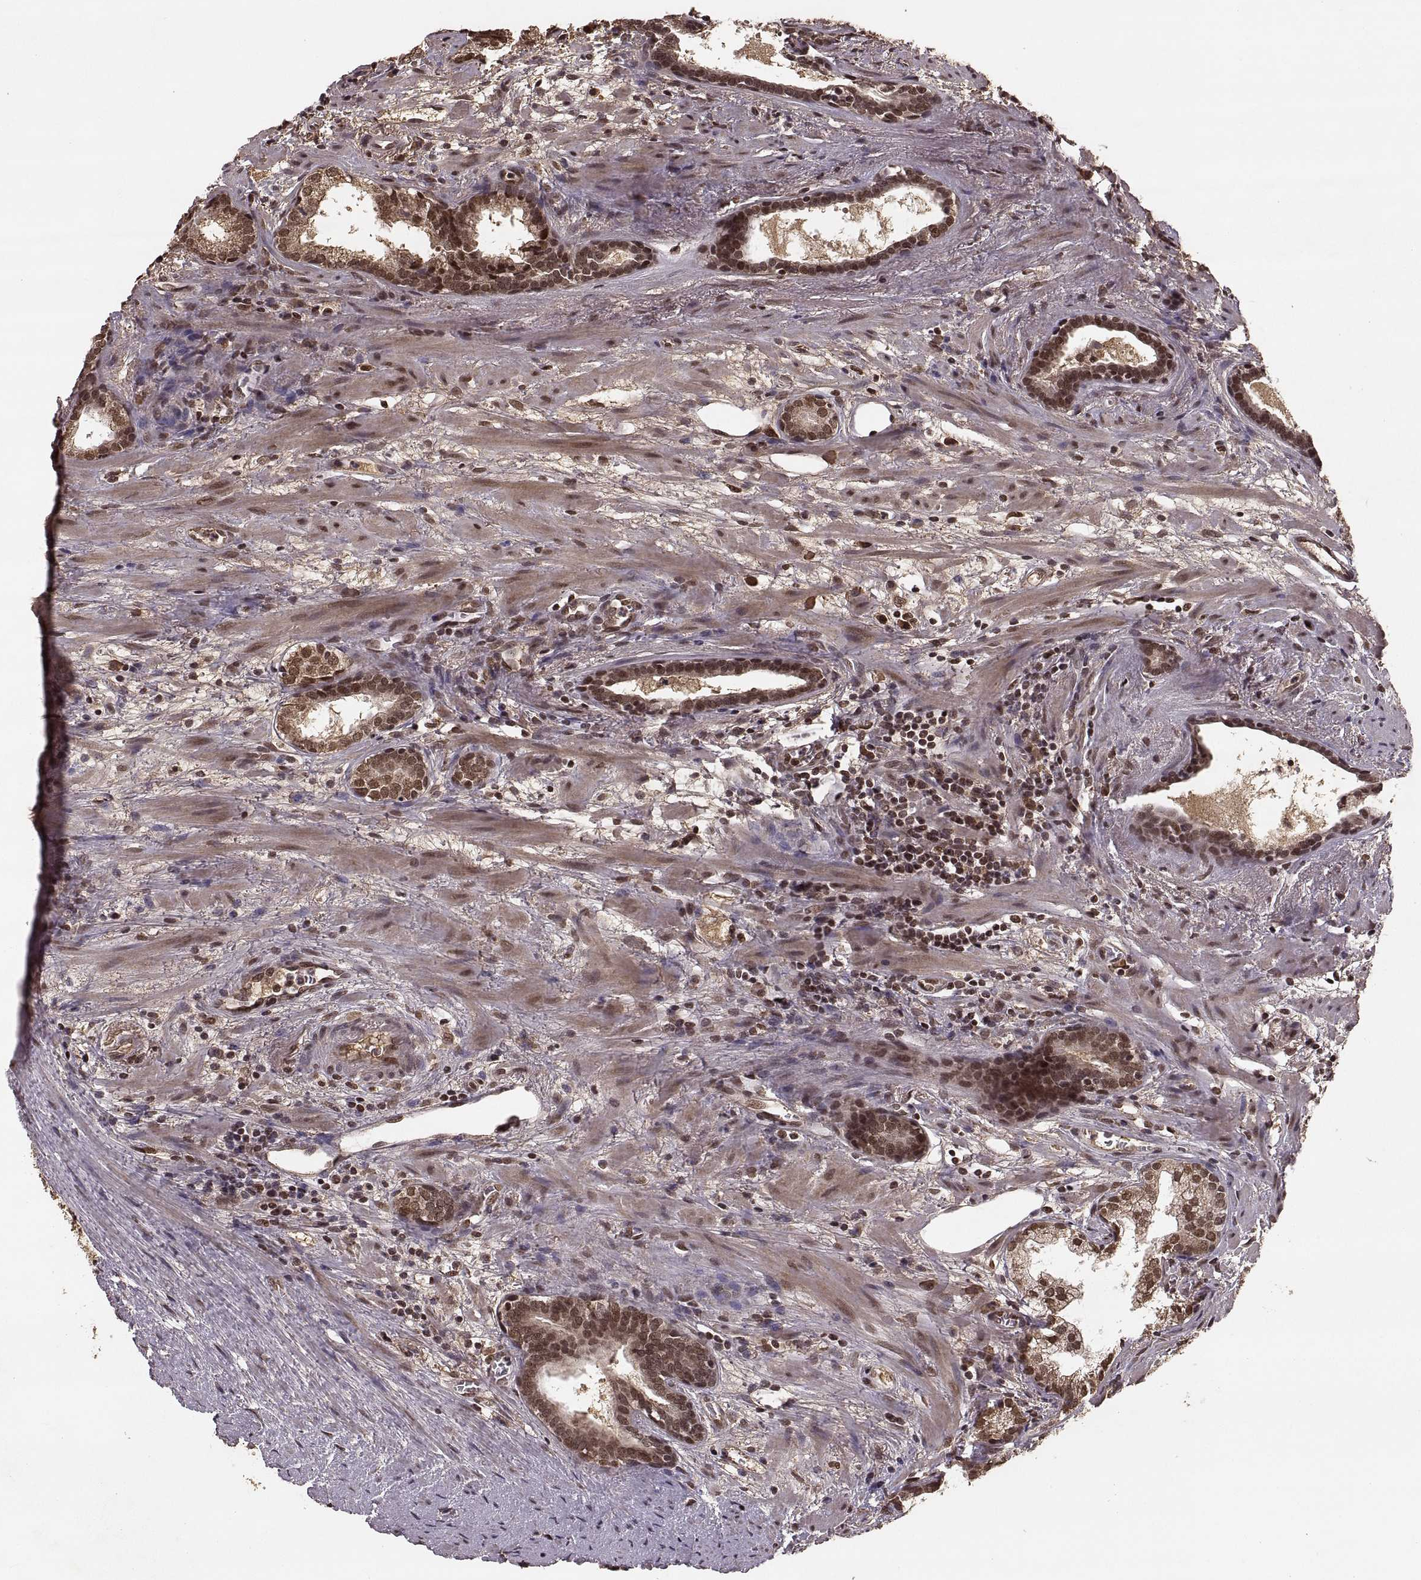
{"staining": {"intensity": "strong", "quantity": ">75%", "location": "cytoplasmic/membranous,nuclear"}, "tissue": "prostate cancer", "cell_type": "Tumor cells", "image_type": "cancer", "snomed": [{"axis": "morphology", "description": "Adenocarcinoma, NOS"}, {"axis": "topography", "description": "Prostate"}], "caption": "IHC histopathology image of human prostate adenocarcinoma stained for a protein (brown), which exhibits high levels of strong cytoplasmic/membranous and nuclear expression in about >75% of tumor cells.", "gene": "RFT1", "patient": {"sex": "male", "age": 66}}